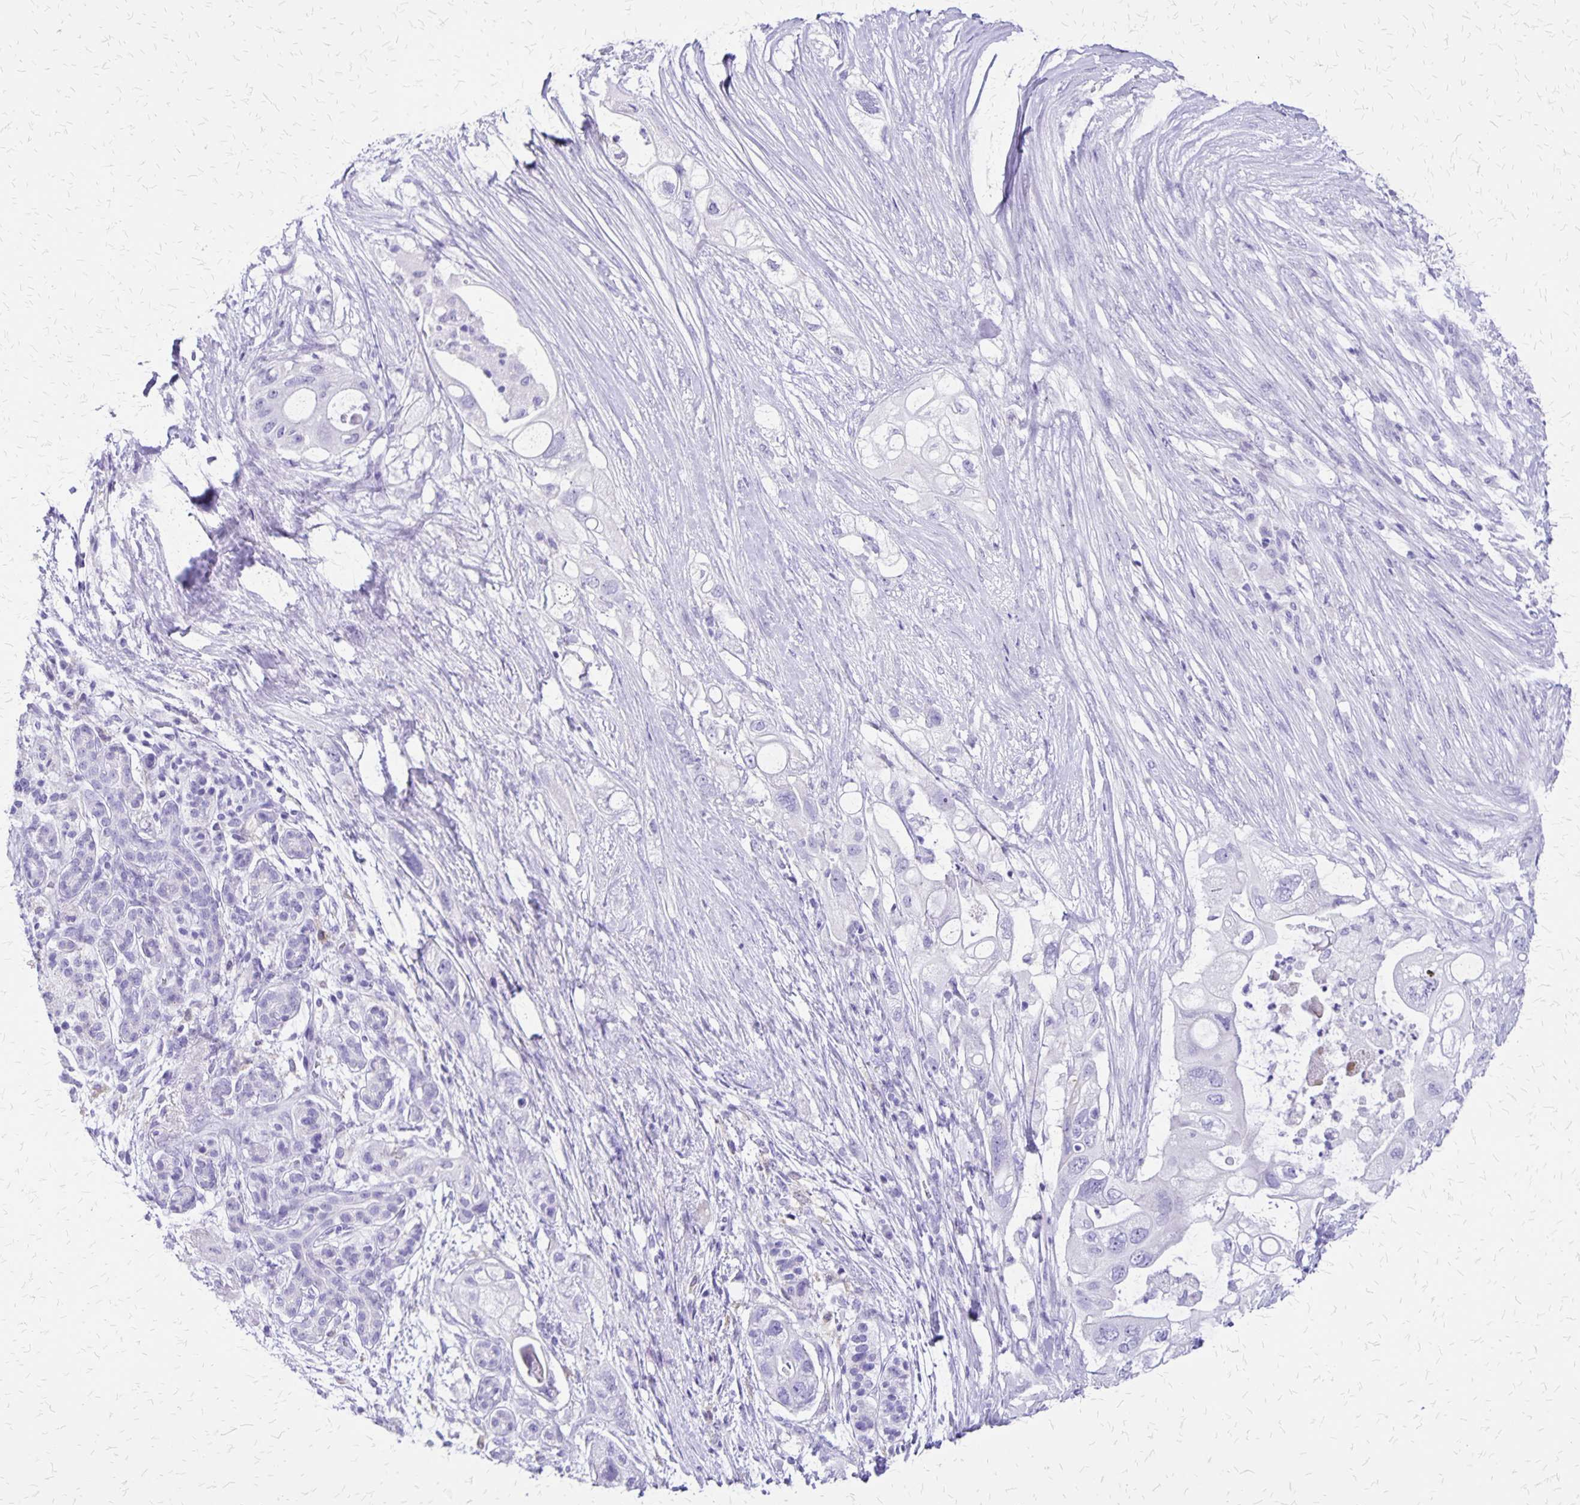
{"staining": {"intensity": "negative", "quantity": "none", "location": "none"}, "tissue": "pancreatic cancer", "cell_type": "Tumor cells", "image_type": "cancer", "snomed": [{"axis": "morphology", "description": "Adenocarcinoma, NOS"}, {"axis": "topography", "description": "Pancreas"}], "caption": "Immunohistochemical staining of pancreatic adenocarcinoma exhibits no significant staining in tumor cells.", "gene": "SLC13A2", "patient": {"sex": "female", "age": 72}}